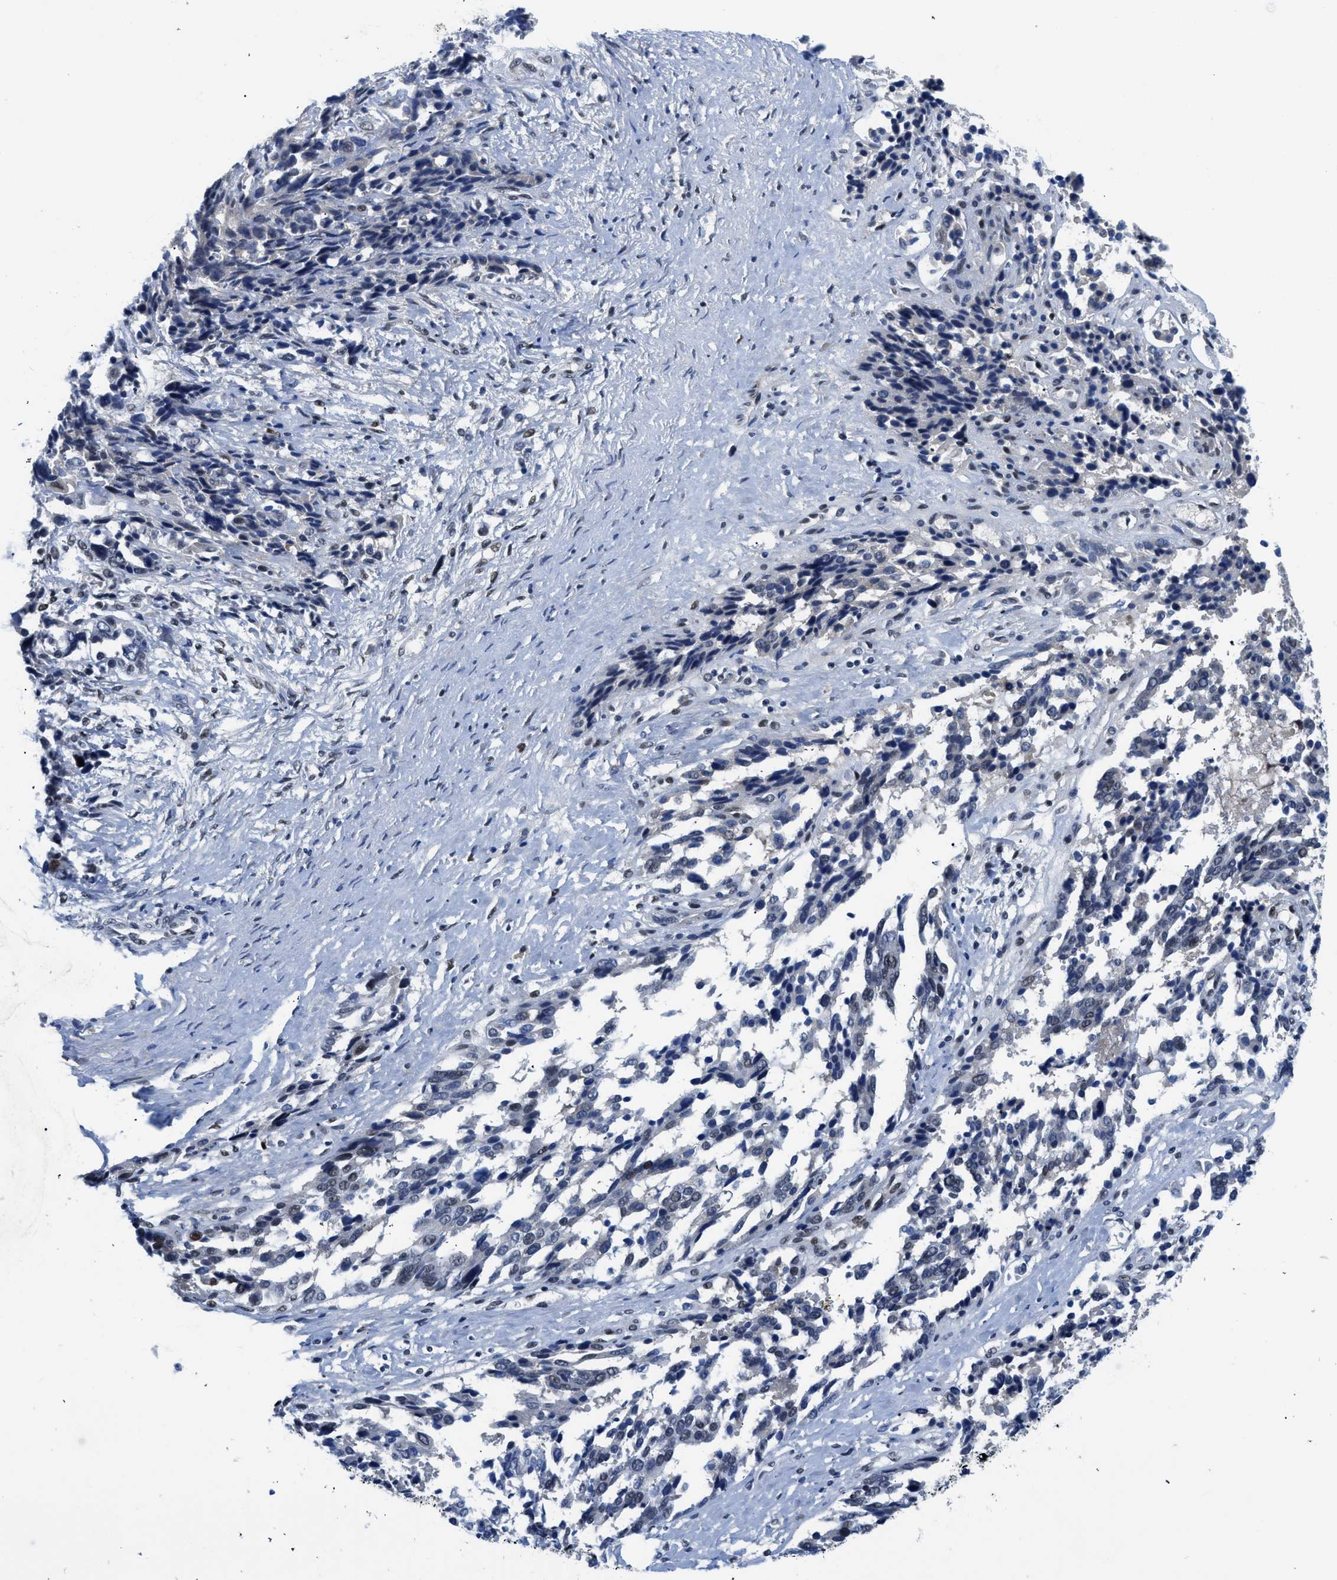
{"staining": {"intensity": "weak", "quantity": "<25%", "location": "nuclear"}, "tissue": "ovarian cancer", "cell_type": "Tumor cells", "image_type": "cancer", "snomed": [{"axis": "morphology", "description": "Cystadenocarcinoma, serous, NOS"}, {"axis": "topography", "description": "Ovary"}], "caption": "Ovarian cancer (serous cystadenocarcinoma) stained for a protein using IHC exhibits no staining tumor cells.", "gene": "SMARCAD1", "patient": {"sex": "female", "age": 44}}